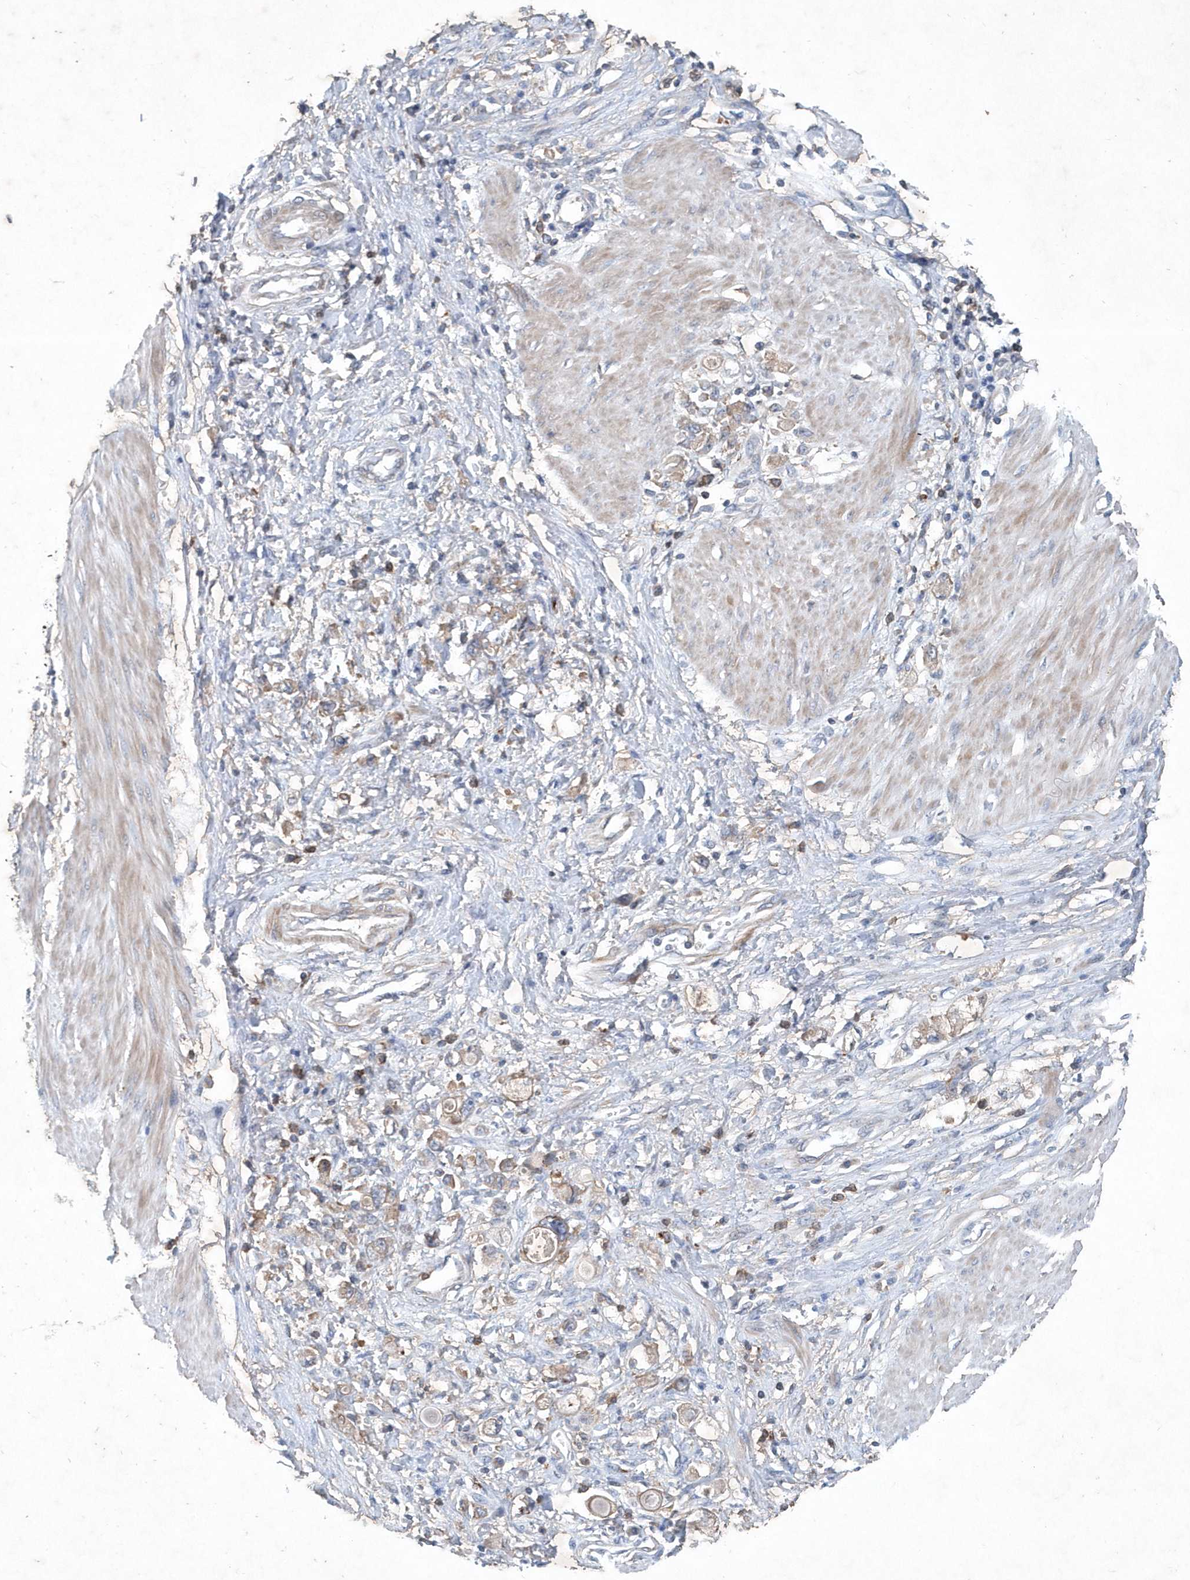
{"staining": {"intensity": "weak", "quantity": "25%-75%", "location": "cytoplasmic/membranous"}, "tissue": "stomach cancer", "cell_type": "Tumor cells", "image_type": "cancer", "snomed": [{"axis": "morphology", "description": "Adenocarcinoma, NOS"}, {"axis": "topography", "description": "Stomach"}], "caption": "Human stomach cancer stained with a brown dye reveals weak cytoplasmic/membranous positive staining in about 25%-75% of tumor cells.", "gene": "P2RY10", "patient": {"sex": "female", "age": 76}}